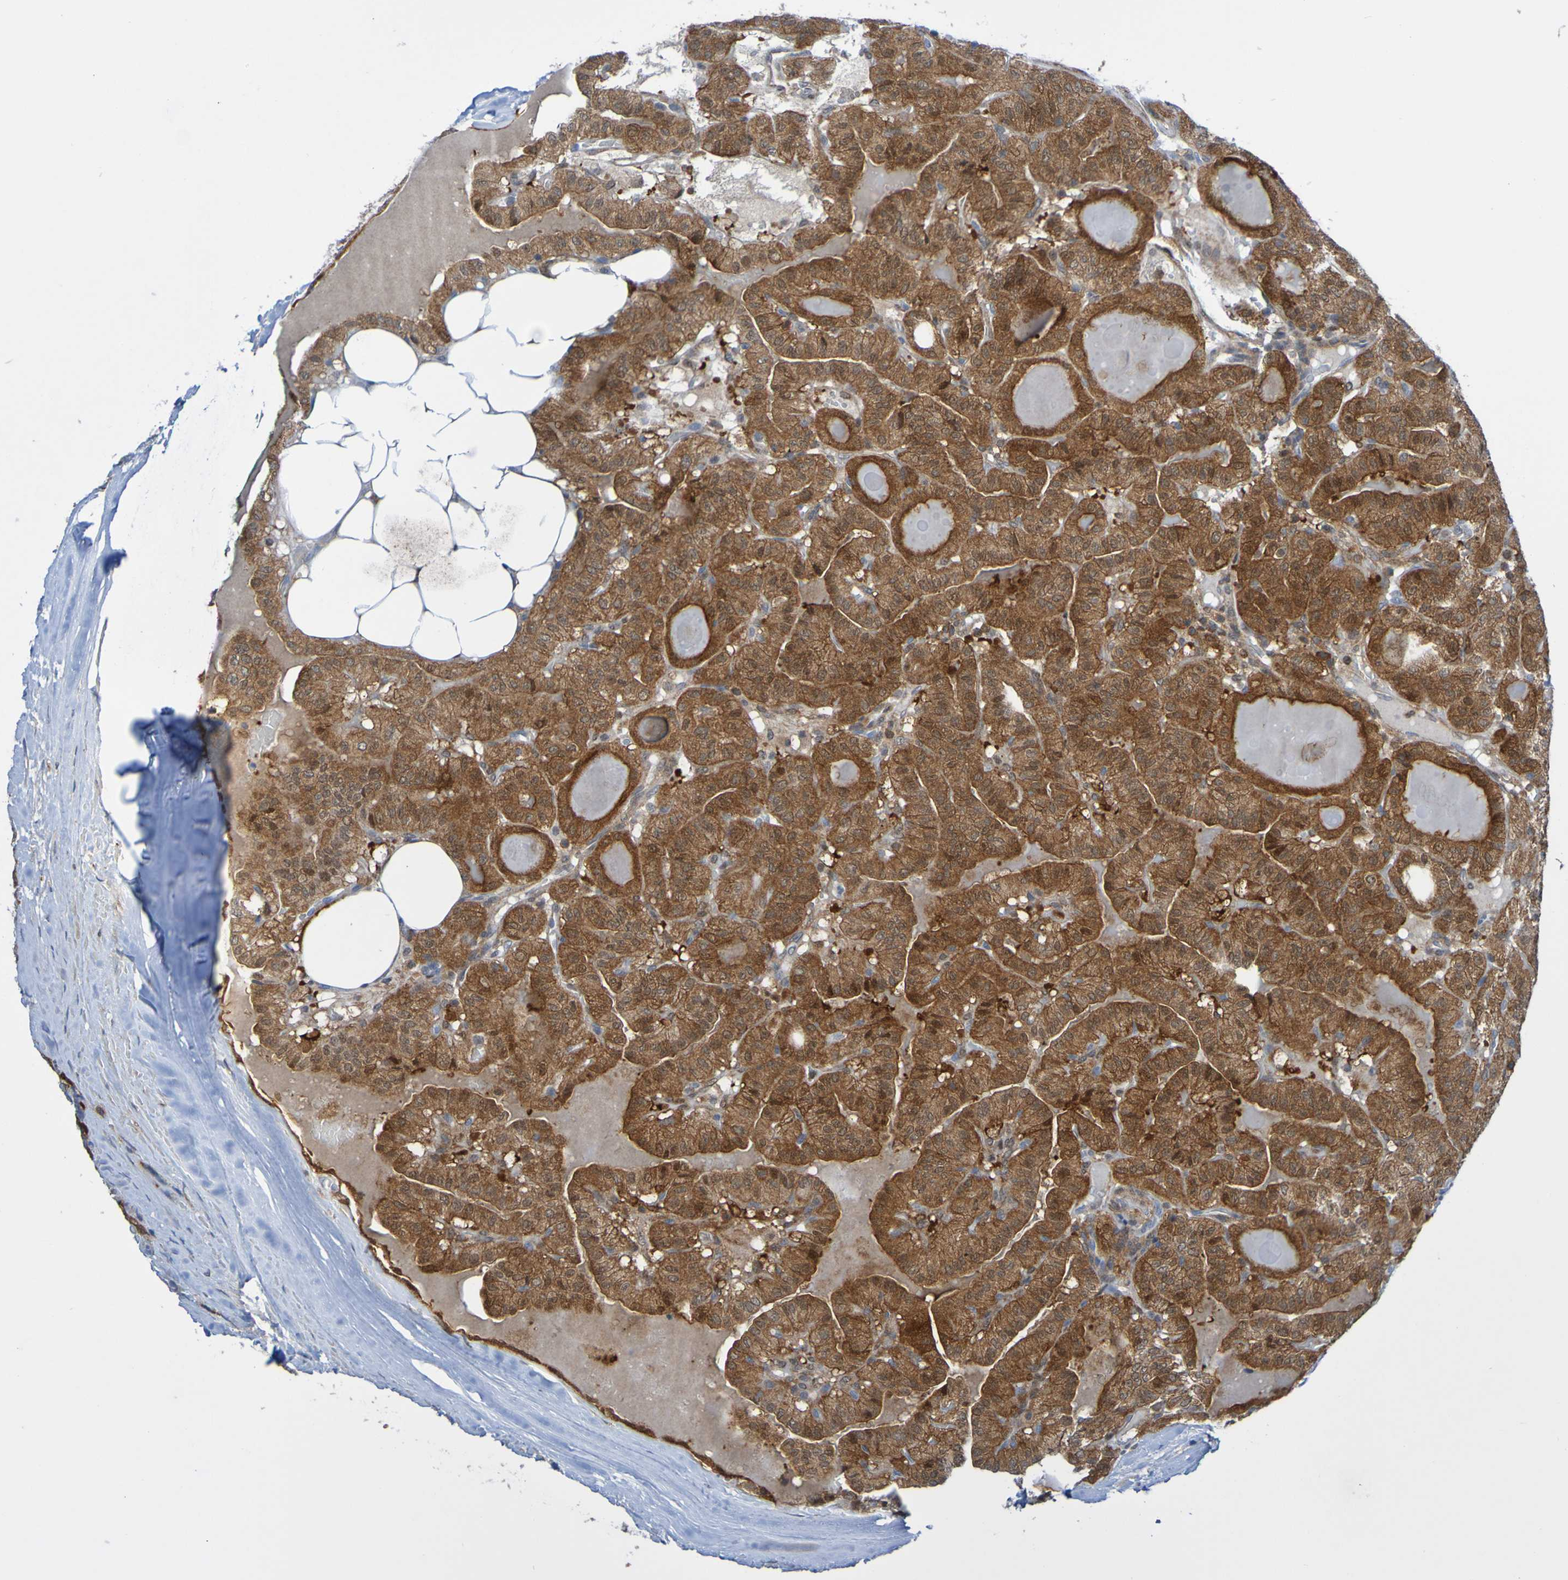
{"staining": {"intensity": "moderate", "quantity": ">75%", "location": "cytoplasmic/membranous"}, "tissue": "thyroid cancer", "cell_type": "Tumor cells", "image_type": "cancer", "snomed": [{"axis": "morphology", "description": "Papillary adenocarcinoma, NOS"}, {"axis": "topography", "description": "Thyroid gland"}], "caption": "Immunohistochemical staining of thyroid cancer (papillary adenocarcinoma) displays medium levels of moderate cytoplasmic/membranous expression in about >75% of tumor cells.", "gene": "ATIC", "patient": {"sex": "male", "age": 77}}